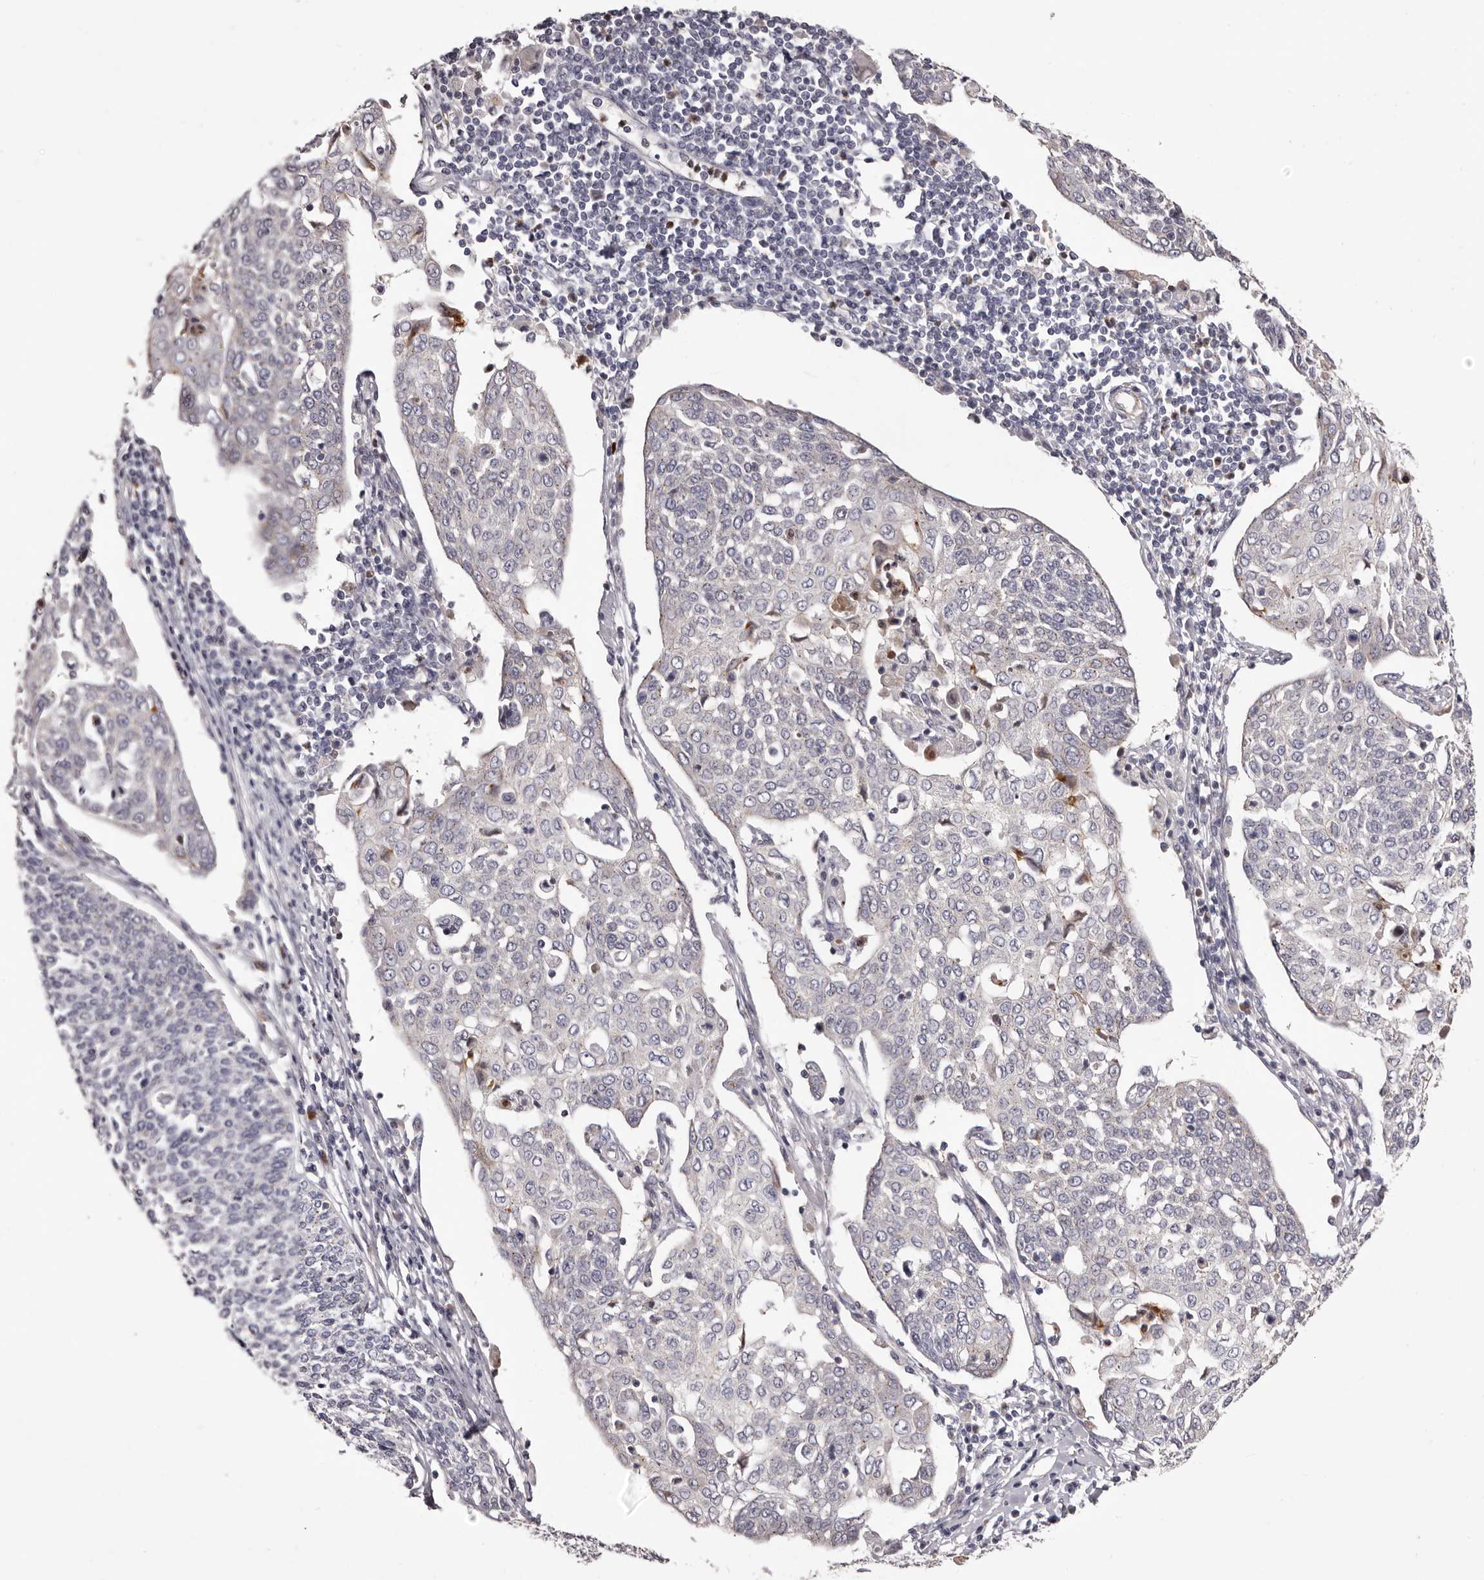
{"staining": {"intensity": "negative", "quantity": "none", "location": "none"}, "tissue": "cervical cancer", "cell_type": "Tumor cells", "image_type": "cancer", "snomed": [{"axis": "morphology", "description": "Squamous cell carcinoma, NOS"}, {"axis": "topography", "description": "Cervix"}], "caption": "Squamous cell carcinoma (cervical) was stained to show a protein in brown. There is no significant expression in tumor cells. (DAB IHC, high magnification).", "gene": "PEG10", "patient": {"sex": "female", "age": 34}}